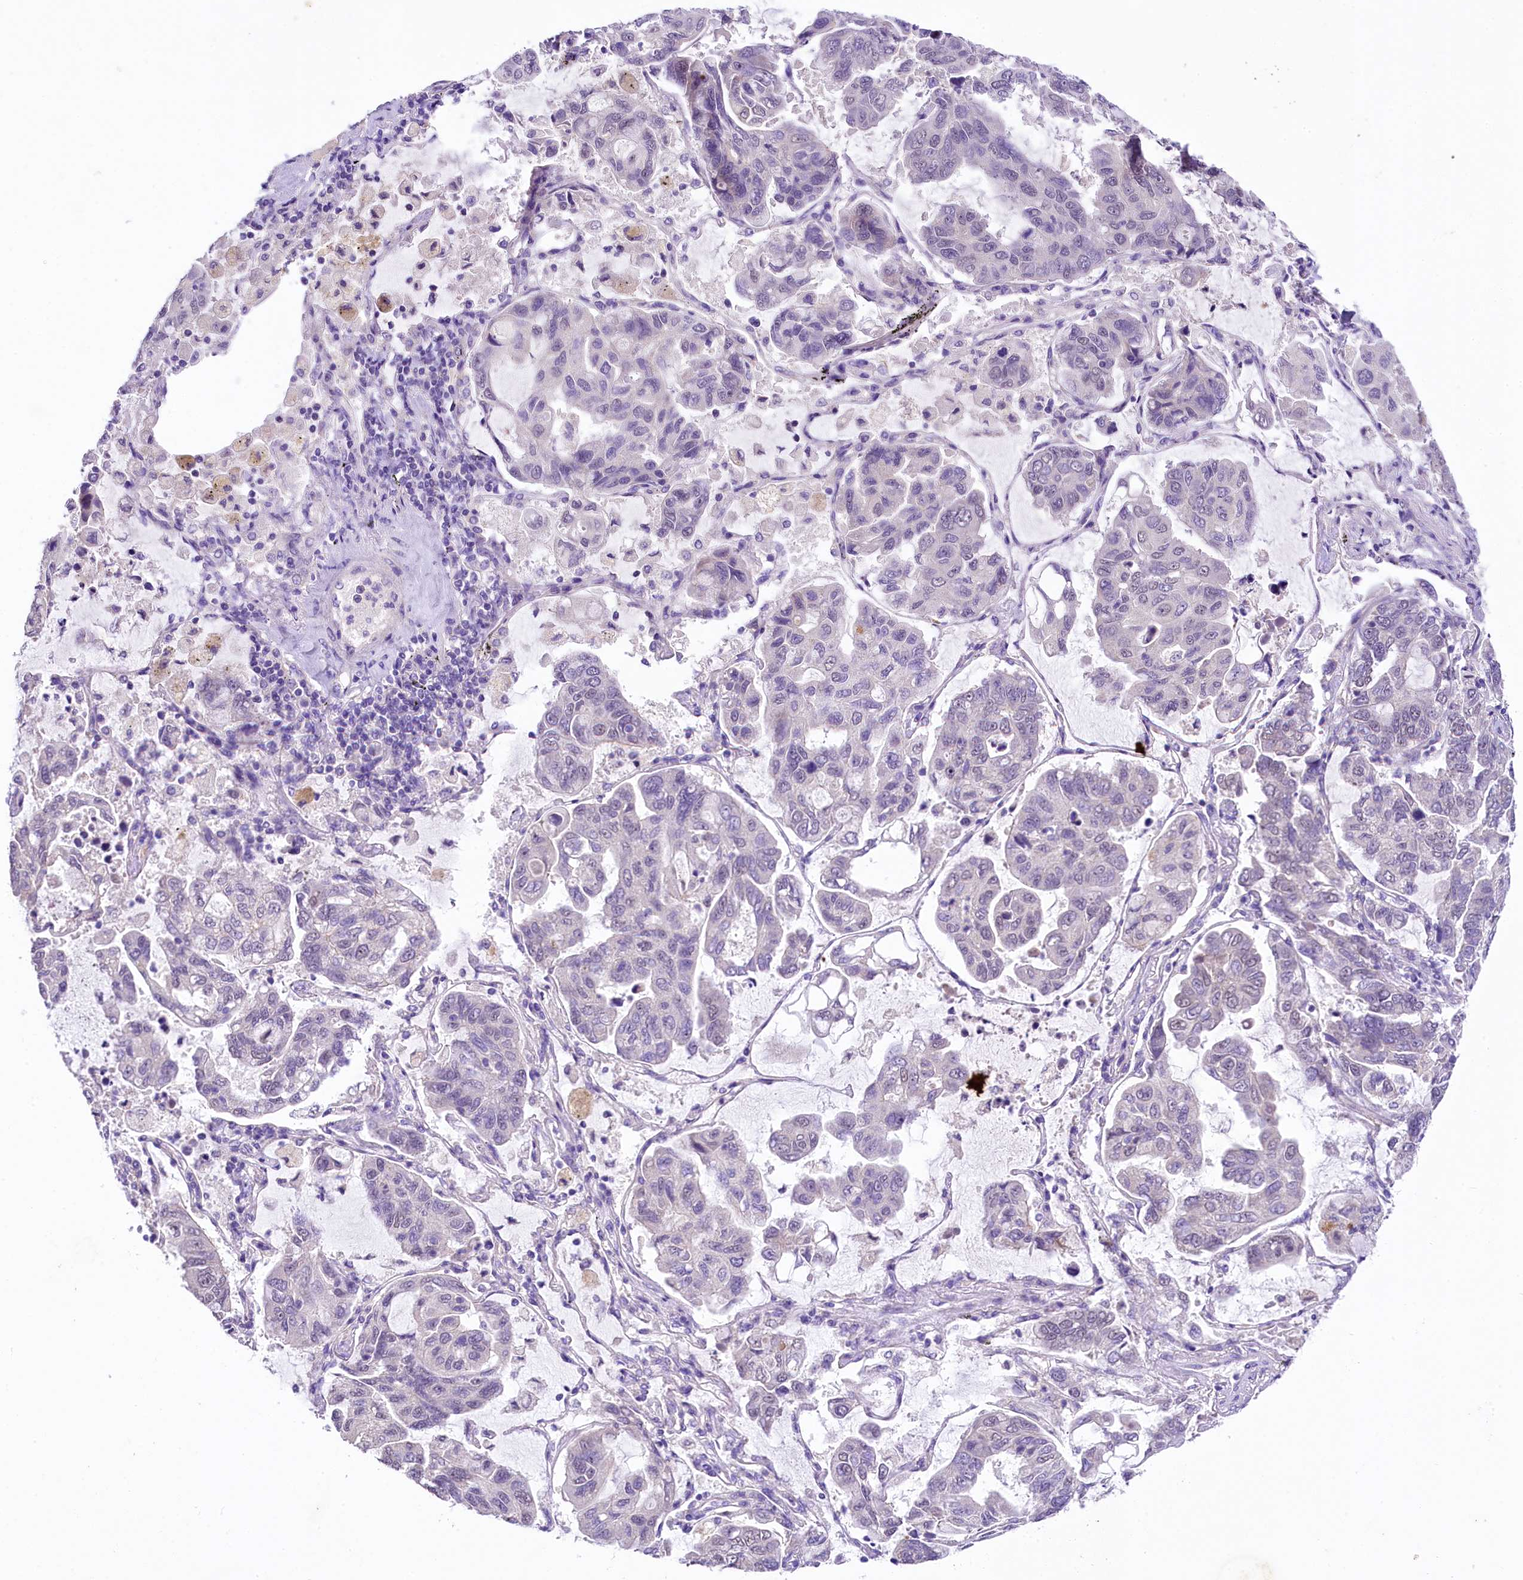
{"staining": {"intensity": "negative", "quantity": "none", "location": "none"}, "tissue": "lung cancer", "cell_type": "Tumor cells", "image_type": "cancer", "snomed": [{"axis": "morphology", "description": "Adenocarcinoma, NOS"}, {"axis": "topography", "description": "Lung"}], "caption": "Immunohistochemical staining of human lung cancer reveals no significant expression in tumor cells.", "gene": "UBXN6", "patient": {"sex": "male", "age": 64}}